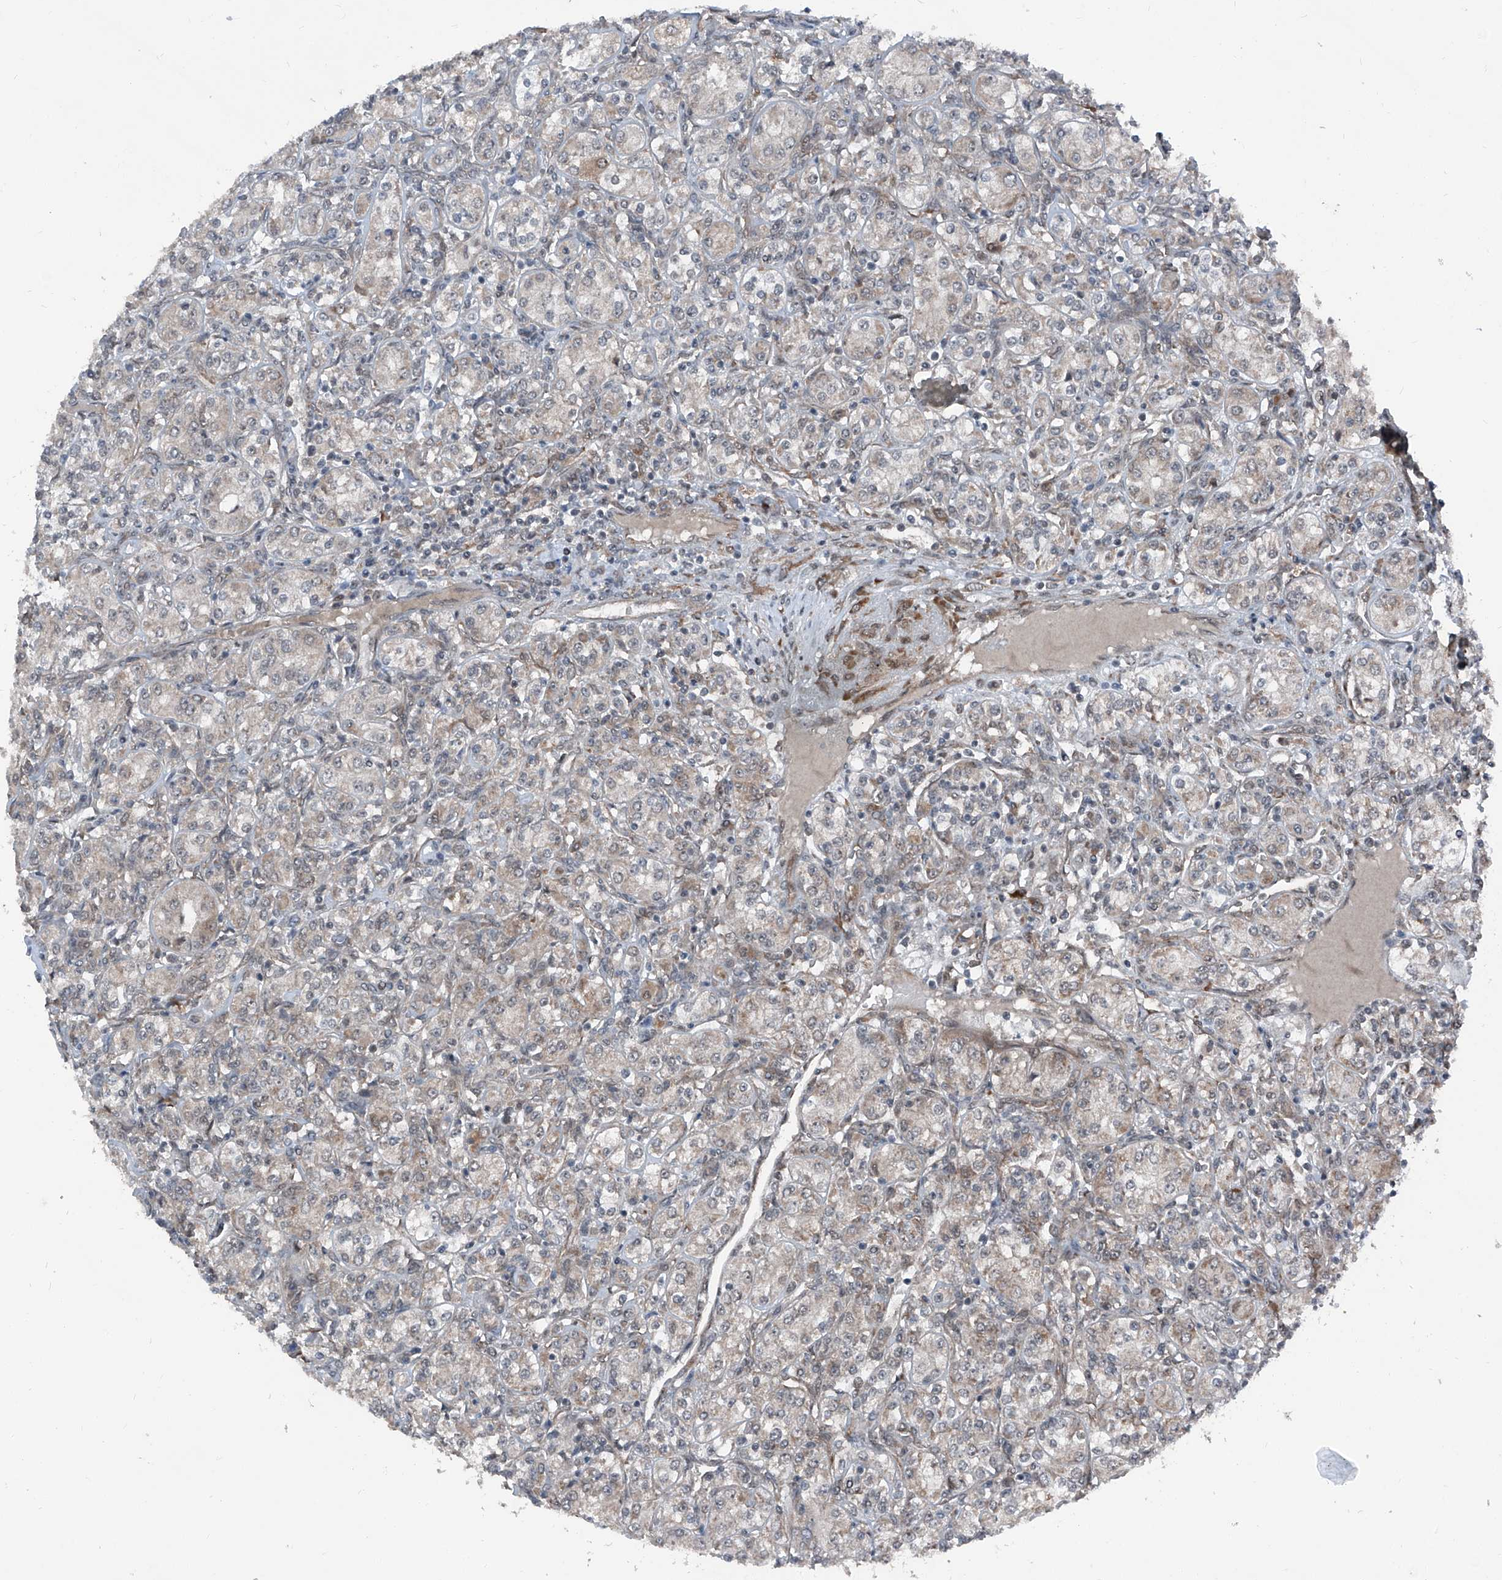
{"staining": {"intensity": "negative", "quantity": "none", "location": "none"}, "tissue": "renal cancer", "cell_type": "Tumor cells", "image_type": "cancer", "snomed": [{"axis": "morphology", "description": "Adenocarcinoma, NOS"}, {"axis": "topography", "description": "Kidney"}], "caption": "This is a histopathology image of IHC staining of renal cancer, which shows no staining in tumor cells.", "gene": "COA7", "patient": {"sex": "male", "age": 77}}